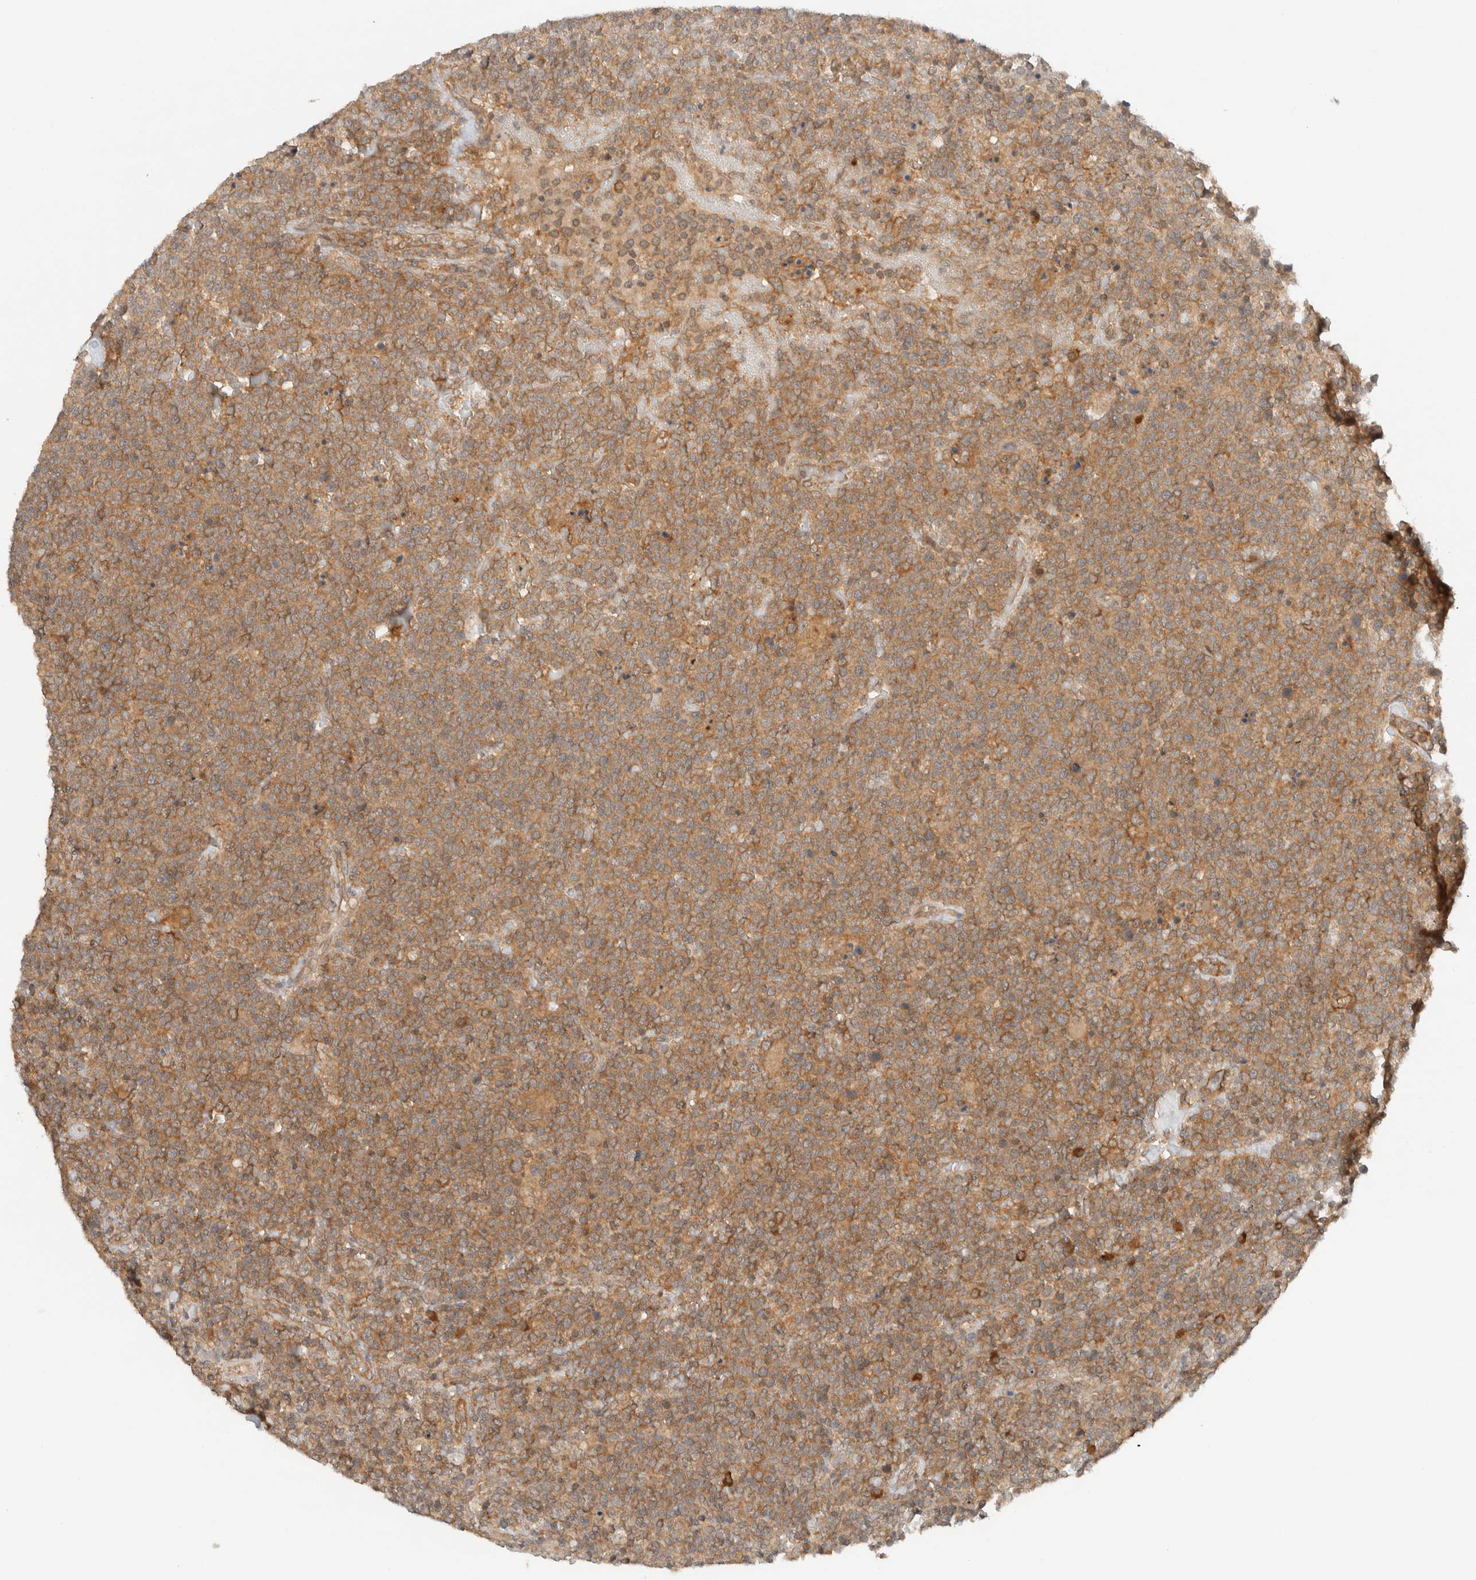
{"staining": {"intensity": "moderate", "quantity": ">75%", "location": "cytoplasmic/membranous"}, "tissue": "lymphoma", "cell_type": "Tumor cells", "image_type": "cancer", "snomed": [{"axis": "morphology", "description": "Malignant lymphoma, non-Hodgkin's type, High grade"}, {"axis": "topography", "description": "Lymph node"}], "caption": "Moderate cytoplasmic/membranous staining for a protein is present in about >75% of tumor cells of high-grade malignant lymphoma, non-Hodgkin's type using immunohistochemistry.", "gene": "ARFGEF2", "patient": {"sex": "male", "age": 61}}